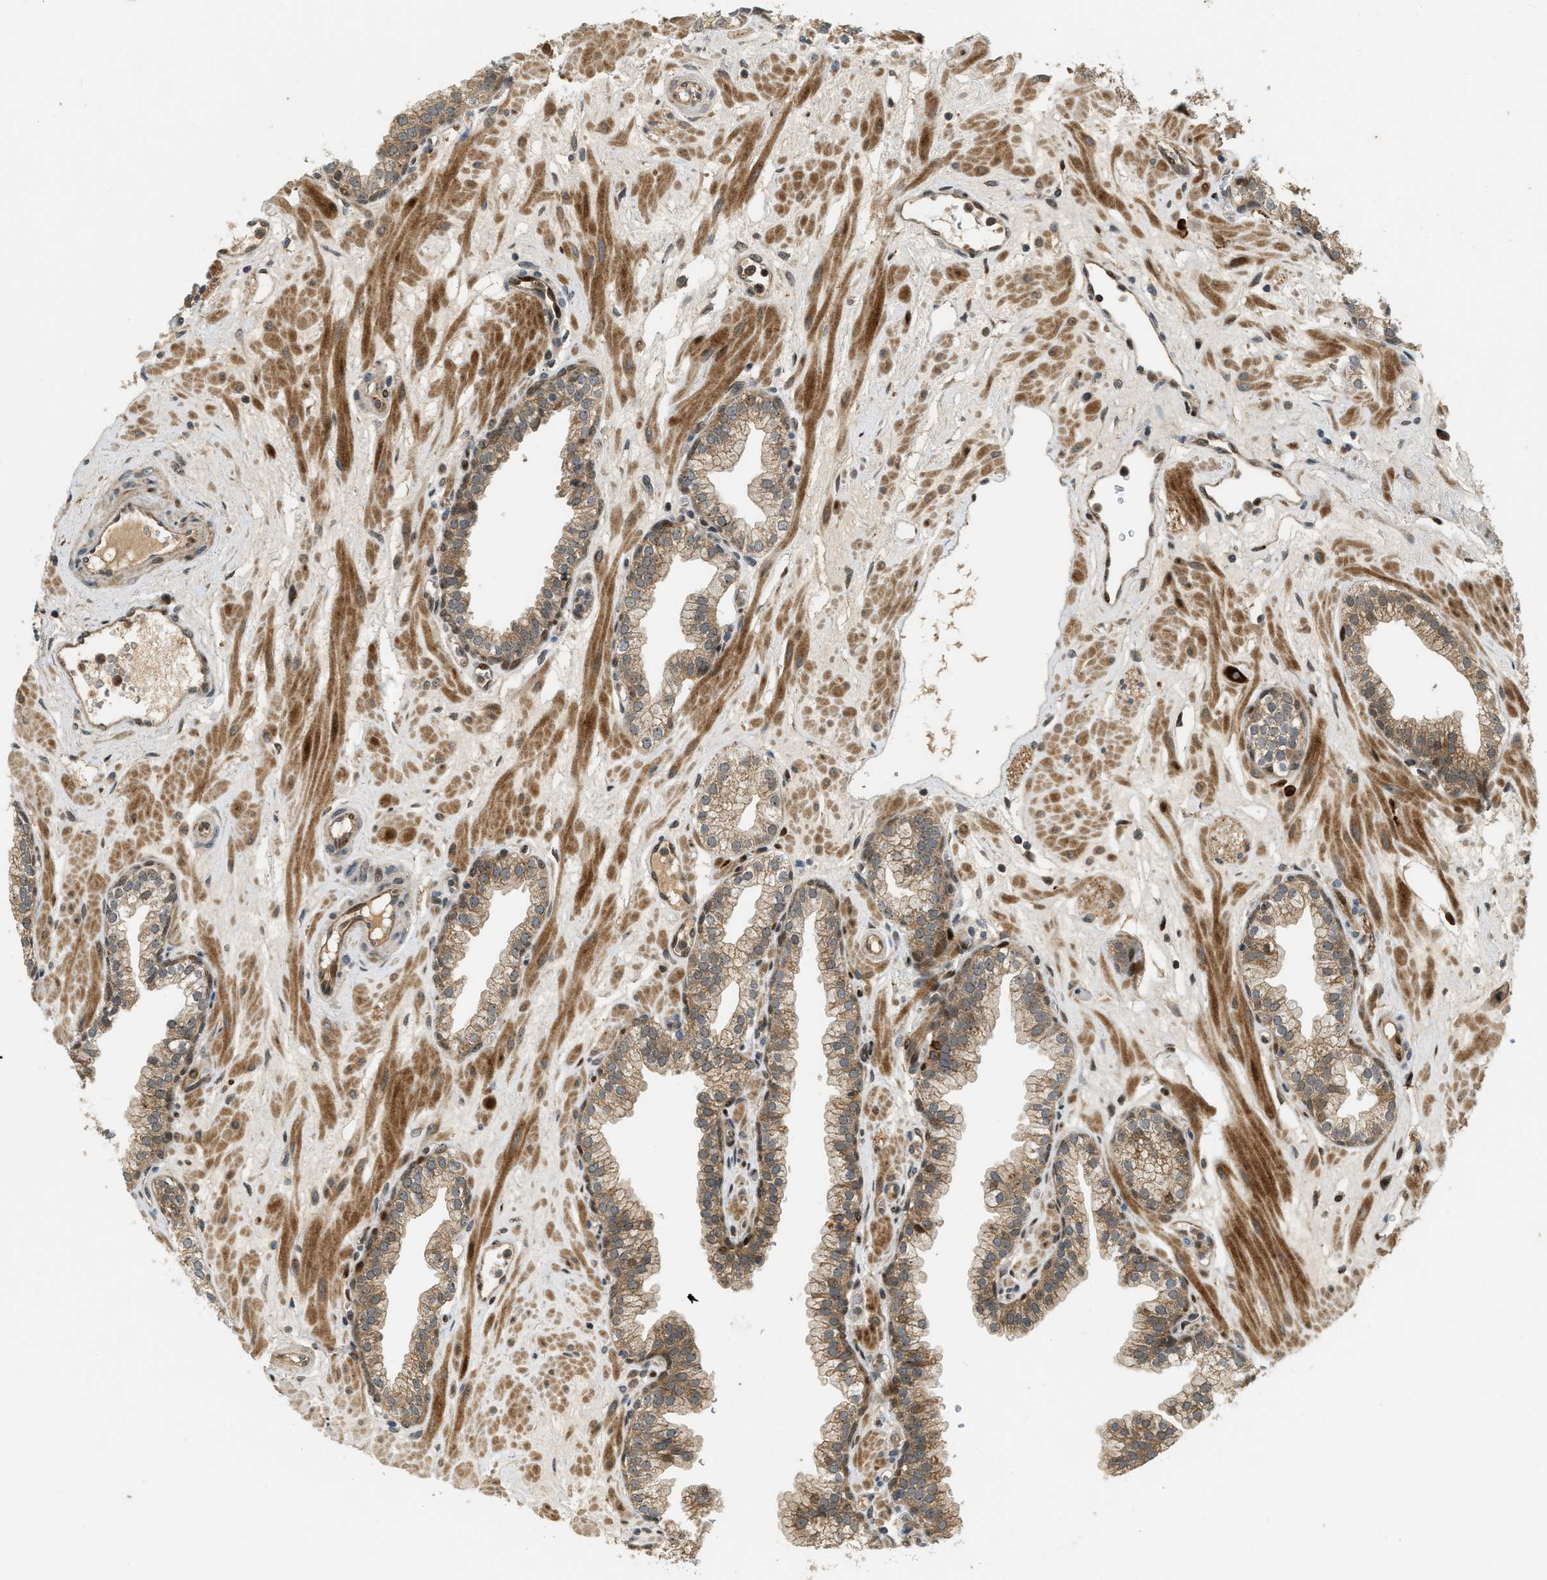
{"staining": {"intensity": "moderate", "quantity": "25%-75%", "location": "cytoplasmic/membranous,nuclear"}, "tissue": "prostate", "cell_type": "Glandular cells", "image_type": "normal", "snomed": [{"axis": "morphology", "description": "Normal tissue, NOS"}, {"axis": "morphology", "description": "Urothelial carcinoma, Low grade"}, {"axis": "topography", "description": "Urinary bladder"}, {"axis": "topography", "description": "Prostate"}], "caption": "Immunohistochemistry of unremarkable human prostate displays medium levels of moderate cytoplasmic/membranous,nuclear positivity in about 25%-75% of glandular cells. (DAB IHC with brightfield microscopy, high magnification).", "gene": "TRAPPC14", "patient": {"sex": "male", "age": 60}}